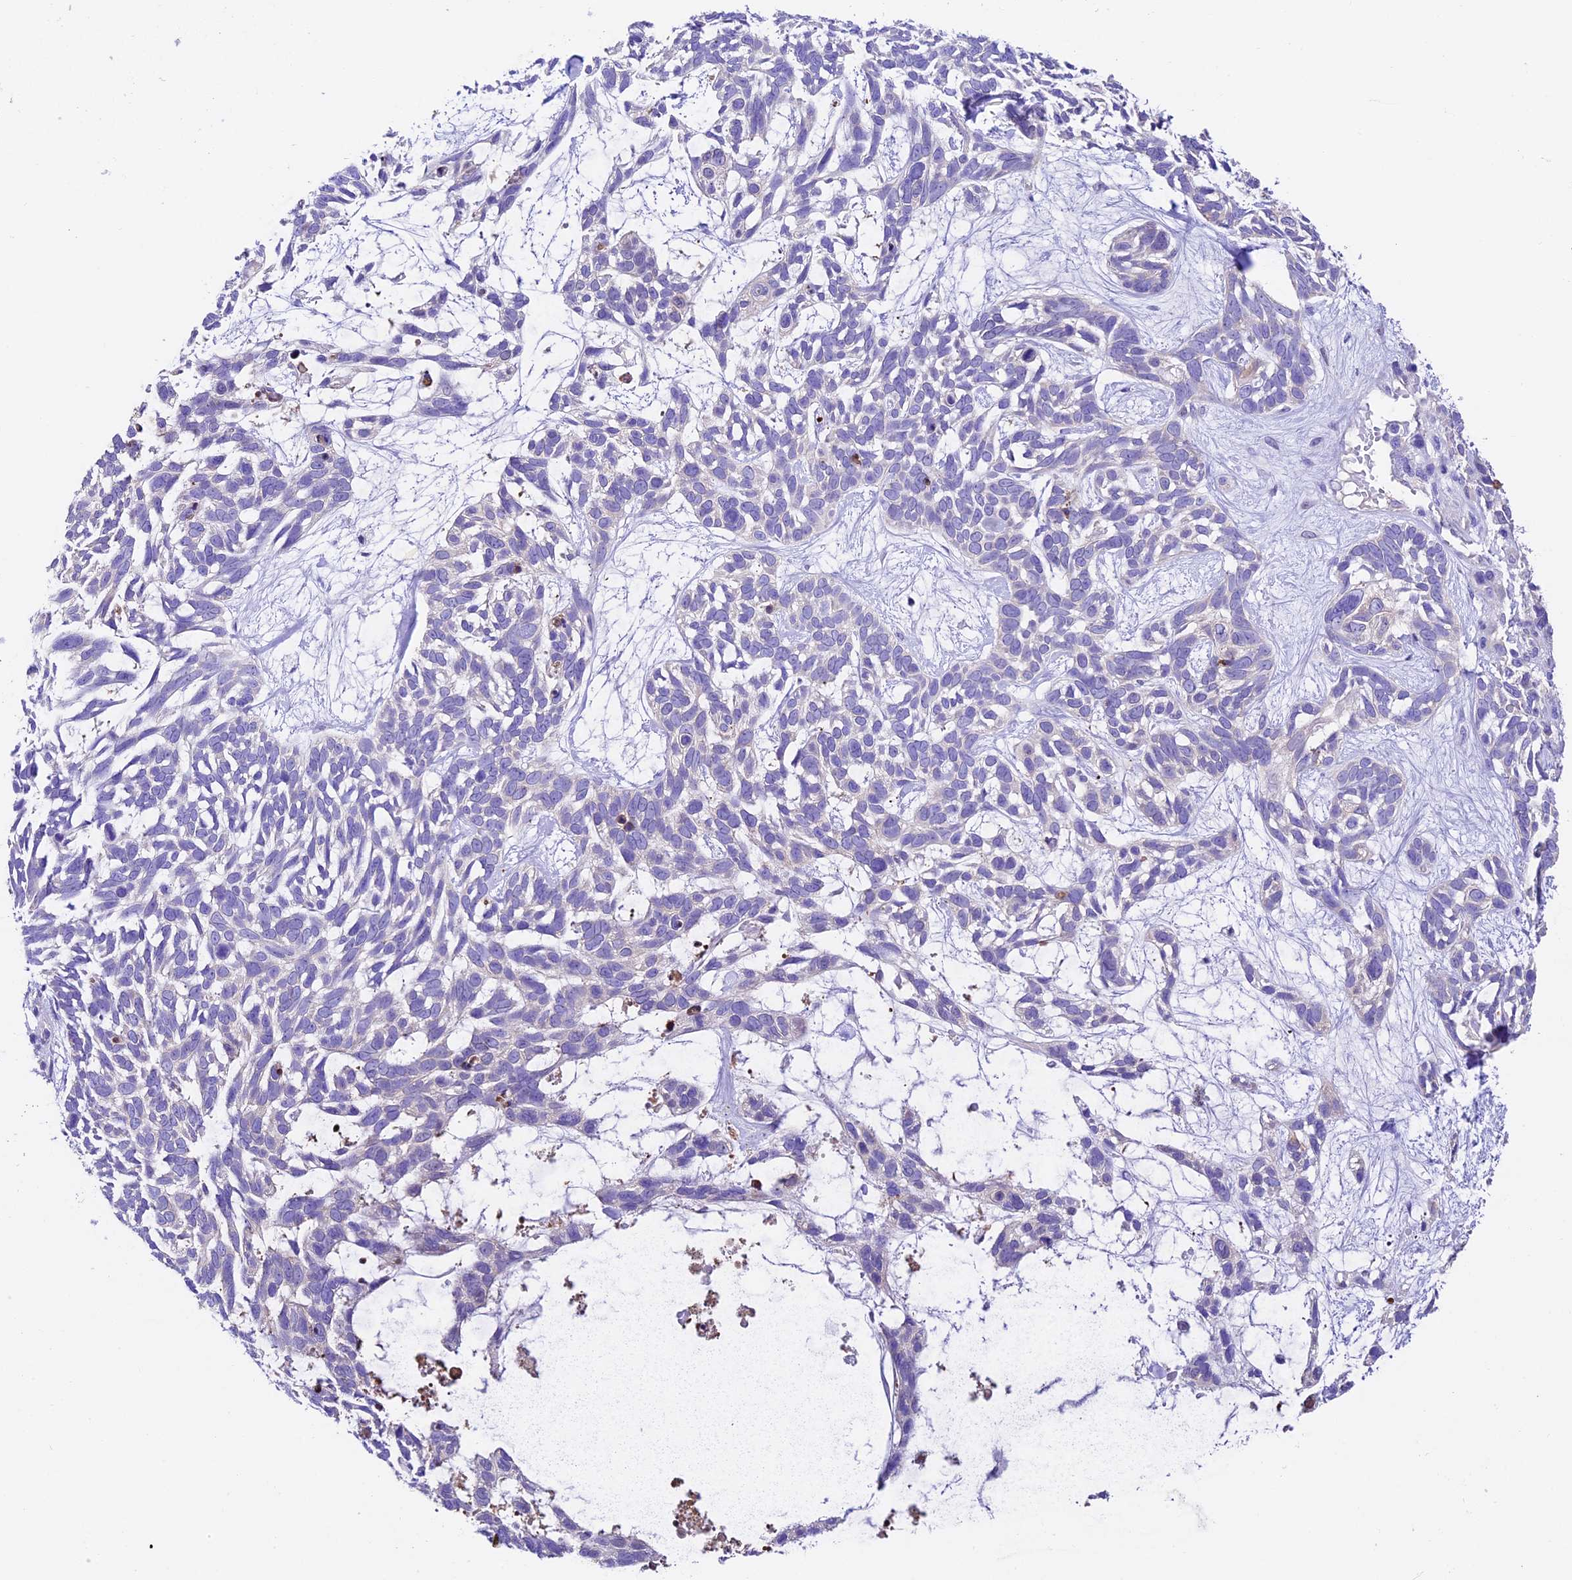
{"staining": {"intensity": "negative", "quantity": "none", "location": "none"}, "tissue": "skin cancer", "cell_type": "Tumor cells", "image_type": "cancer", "snomed": [{"axis": "morphology", "description": "Basal cell carcinoma"}, {"axis": "topography", "description": "Skin"}], "caption": "Immunohistochemistry photomicrograph of skin cancer (basal cell carcinoma) stained for a protein (brown), which displays no expression in tumor cells.", "gene": "SBNO2", "patient": {"sex": "male", "age": 88}}